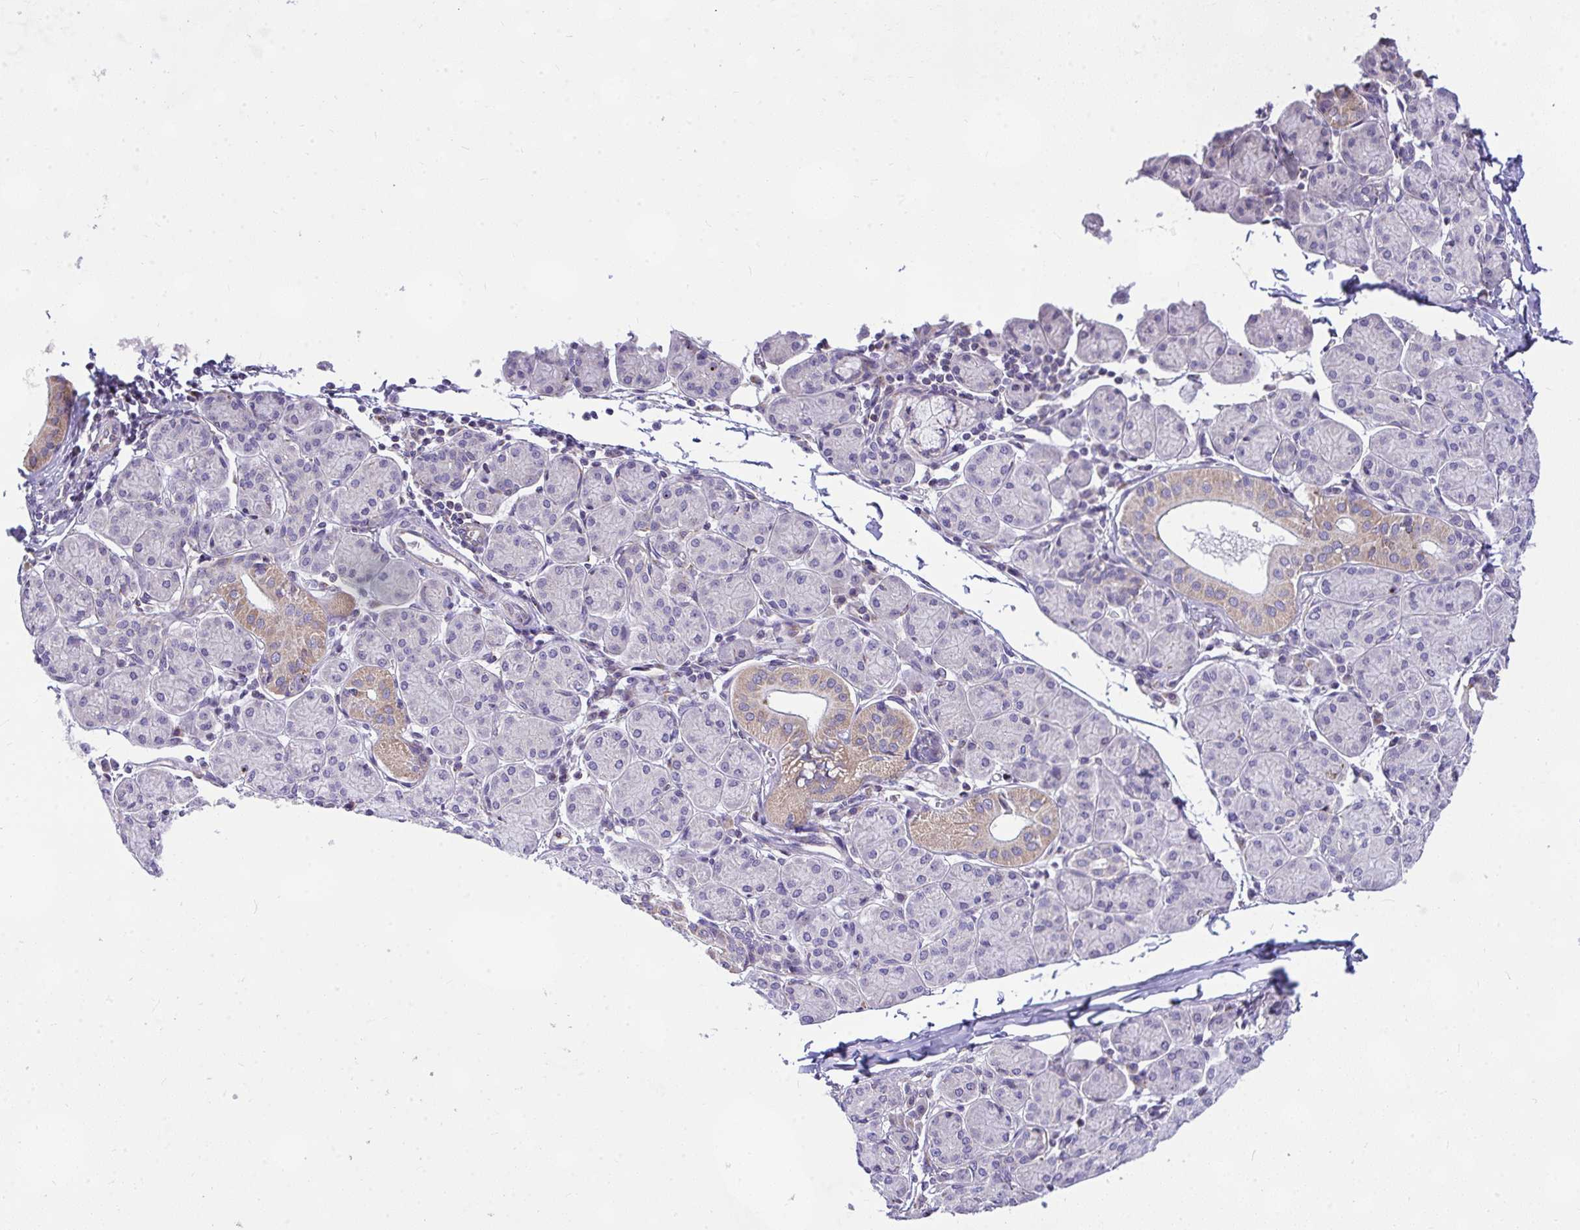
{"staining": {"intensity": "moderate", "quantity": "<25%", "location": "cytoplasmic/membranous"}, "tissue": "salivary gland", "cell_type": "Glandular cells", "image_type": "normal", "snomed": [{"axis": "morphology", "description": "Normal tissue, NOS"}, {"axis": "morphology", "description": "Inflammation, NOS"}, {"axis": "topography", "description": "Lymph node"}, {"axis": "topography", "description": "Salivary gland"}], "caption": "An image of human salivary gland stained for a protein reveals moderate cytoplasmic/membranous brown staining in glandular cells.", "gene": "CEP63", "patient": {"sex": "male", "age": 3}}